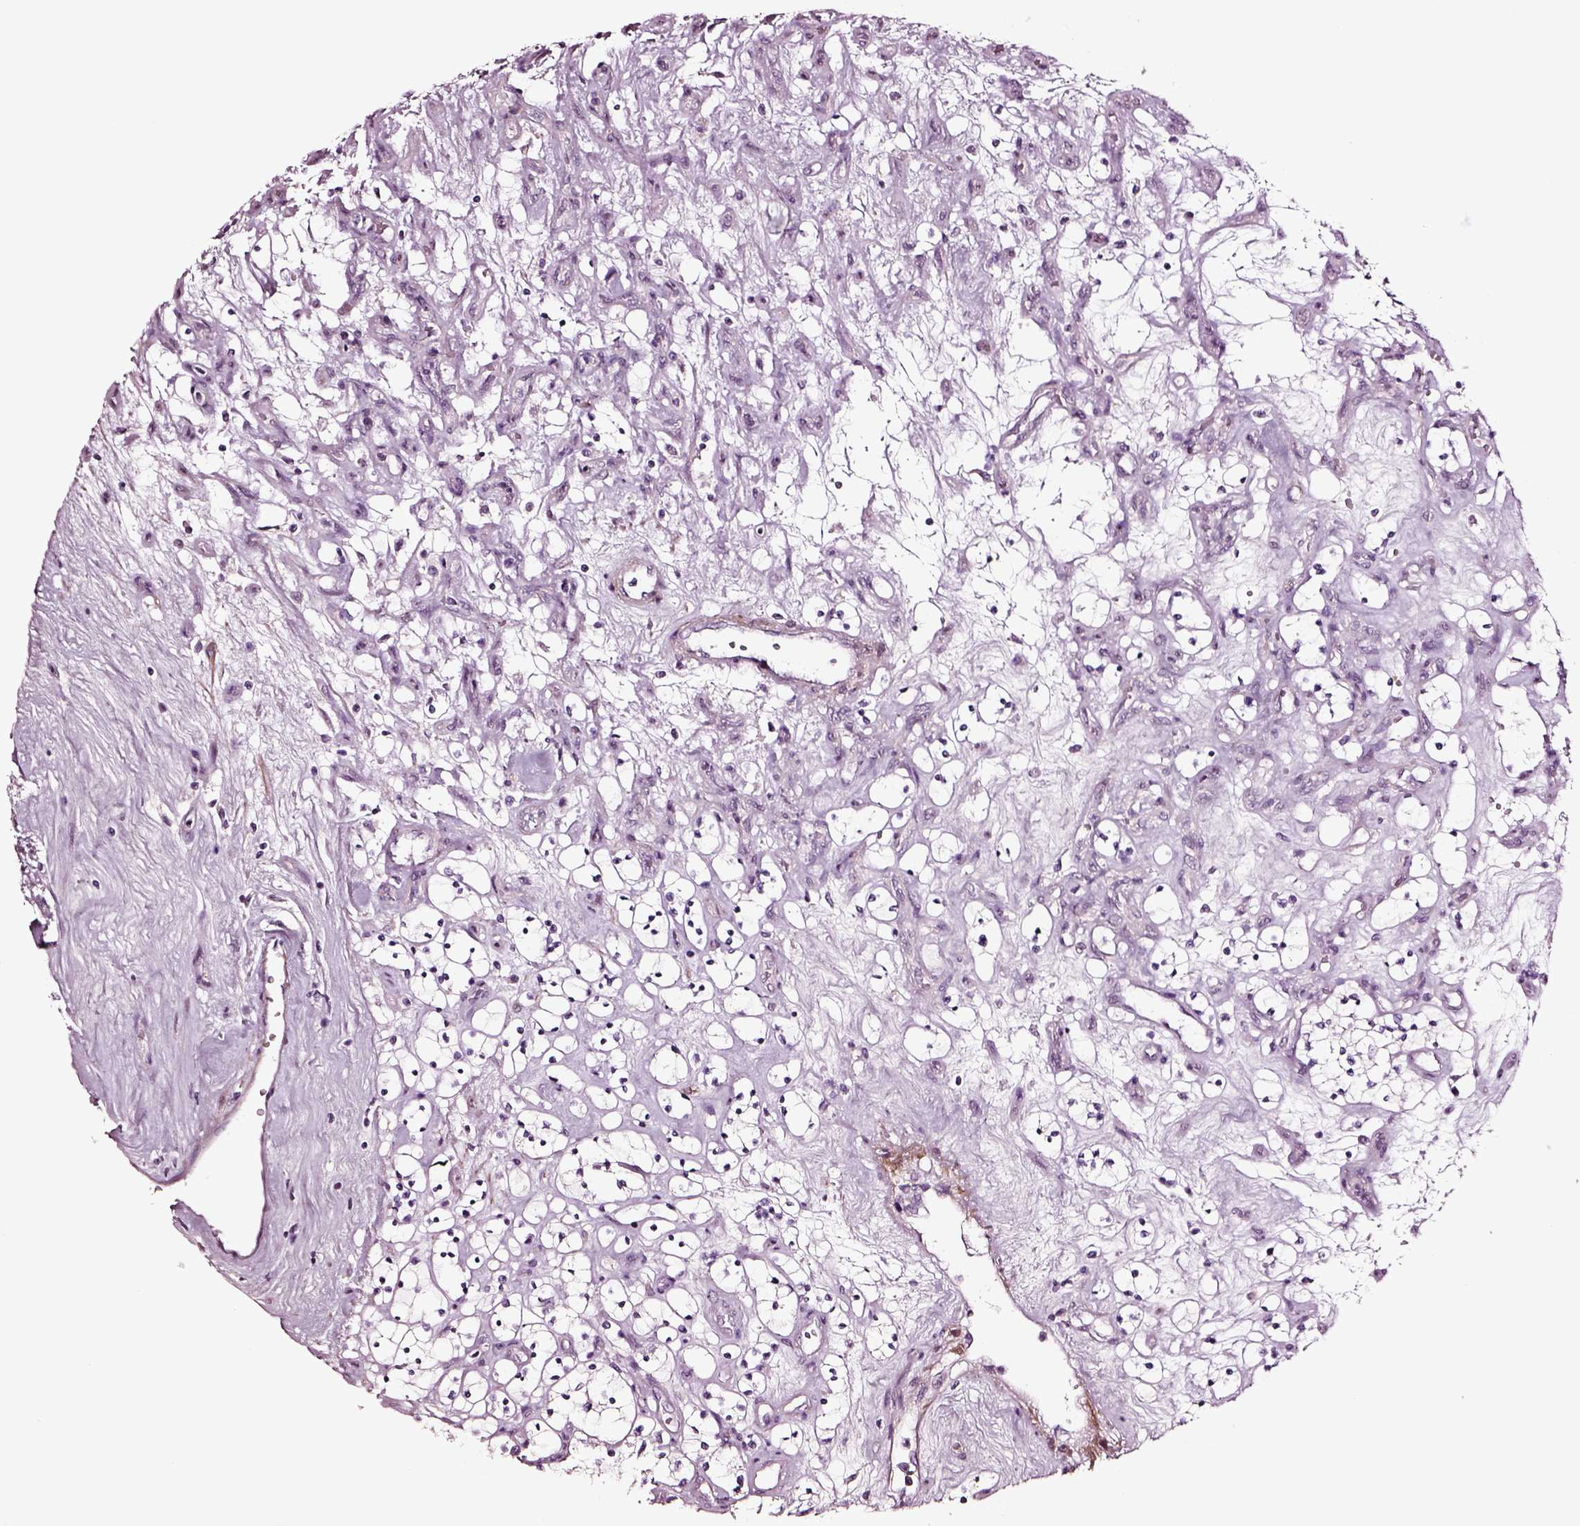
{"staining": {"intensity": "negative", "quantity": "none", "location": "none"}, "tissue": "renal cancer", "cell_type": "Tumor cells", "image_type": "cancer", "snomed": [{"axis": "morphology", "description": "Adenocarcinoma, NOS"}, {"axis": "topography", "description": "Kidney"}], "caption": "High magnification brightfield microscopy of renal adenocarcinoma stained with DAB (3,3'-diaminobenzidine) (brown) and counterstained with hematoxylin (blue): tumor cells show no significant expression.", "gene": "SOX10", "patient": {"sex": "female", "age": 69}}